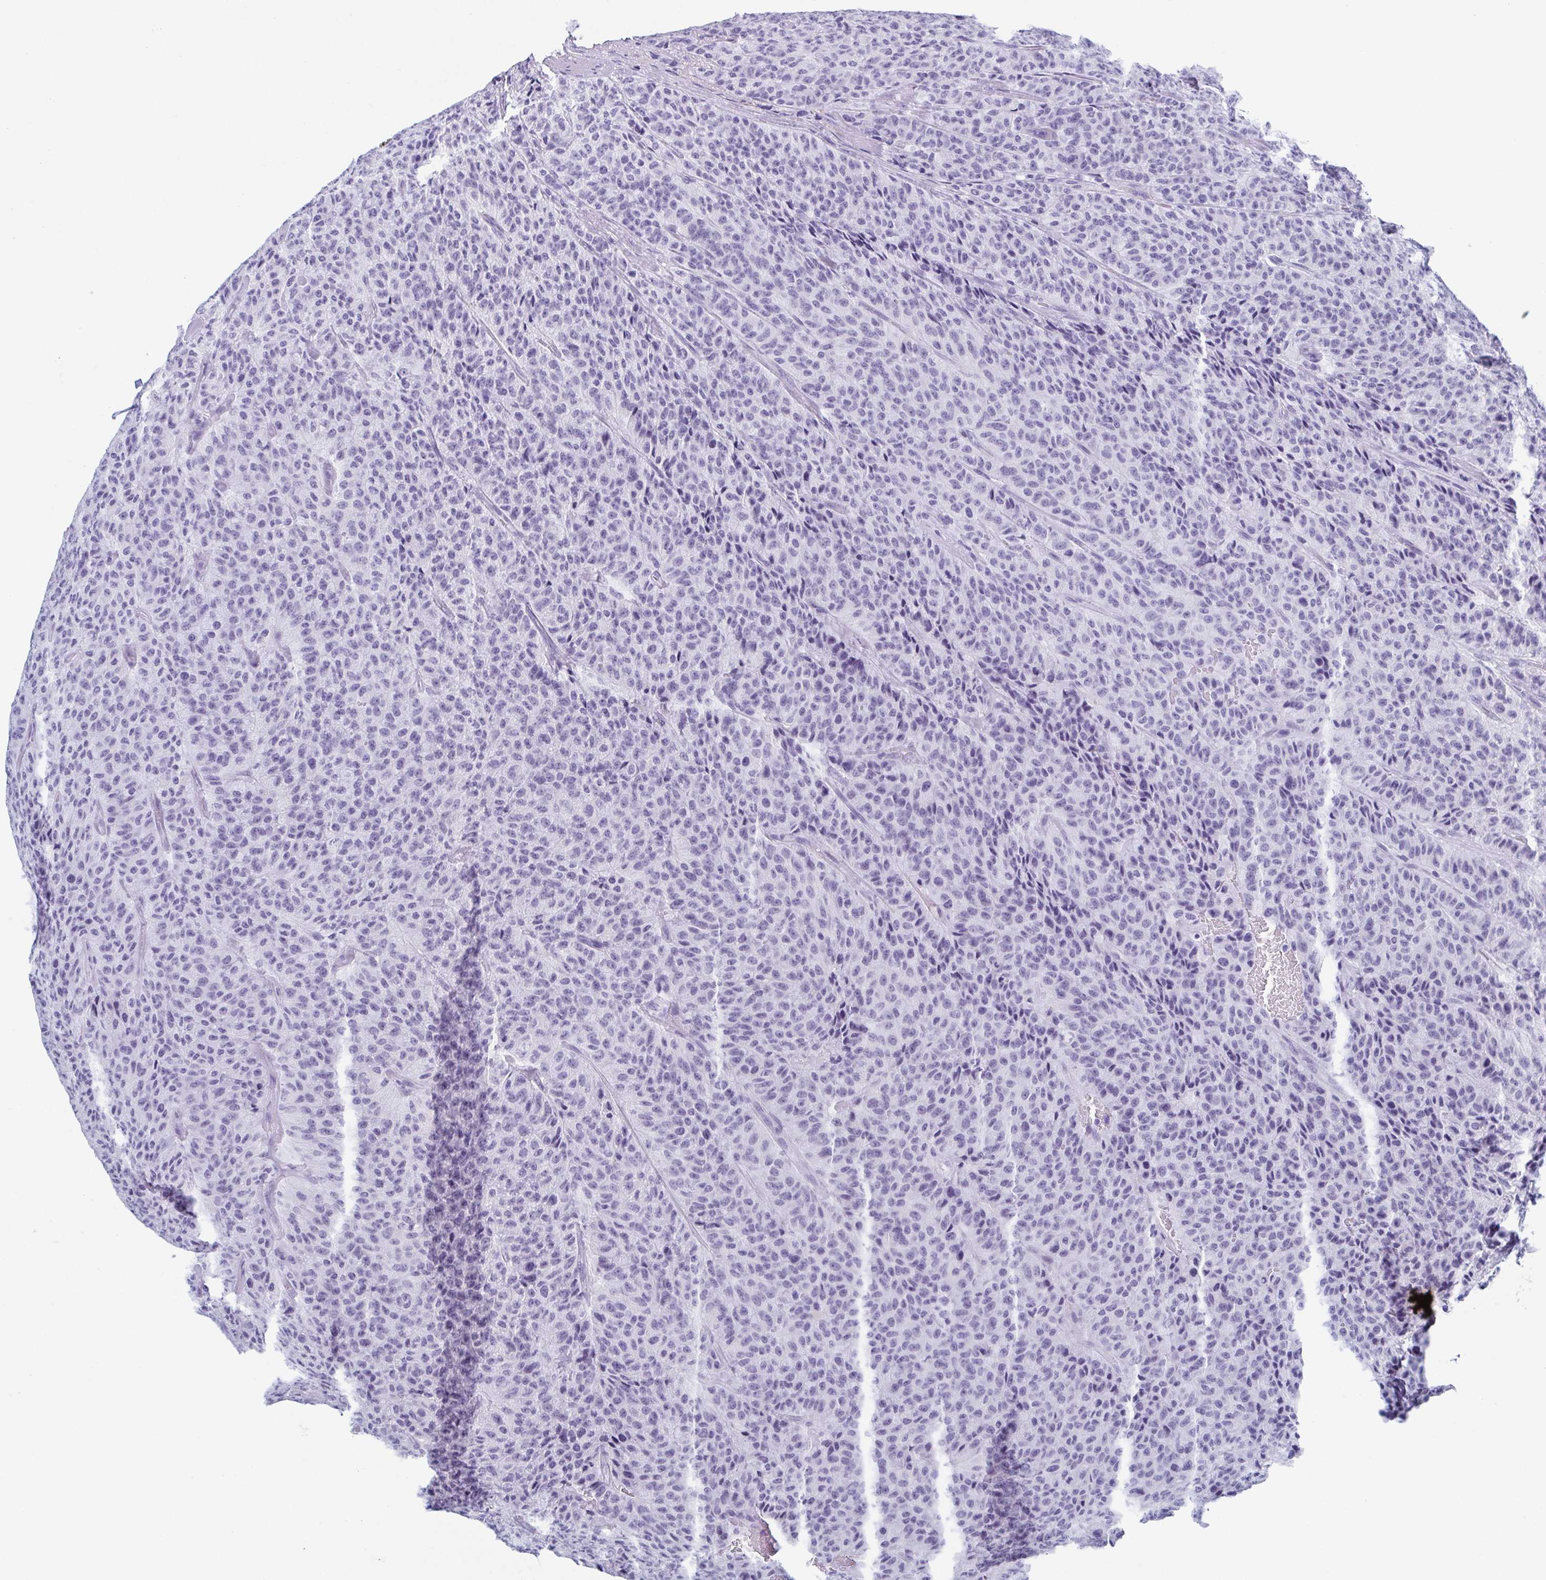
{"staining": {"intensity": "negative", "quantity": "none", "location": "none"}, "tissue": "carcinoid", "cell_type": "Tumor cells", "image_type": "cancer", "snomed": [{"axis": "morphology", "description": "Carcinoid, malignant, NOS"}, {"axis": "topography", "description": "Lung"}], "caption": "There is no significant staining in tumor cells of carcinoid.", "gene": "ZFP64", "patient": {"sex": "male", "age": 71}}